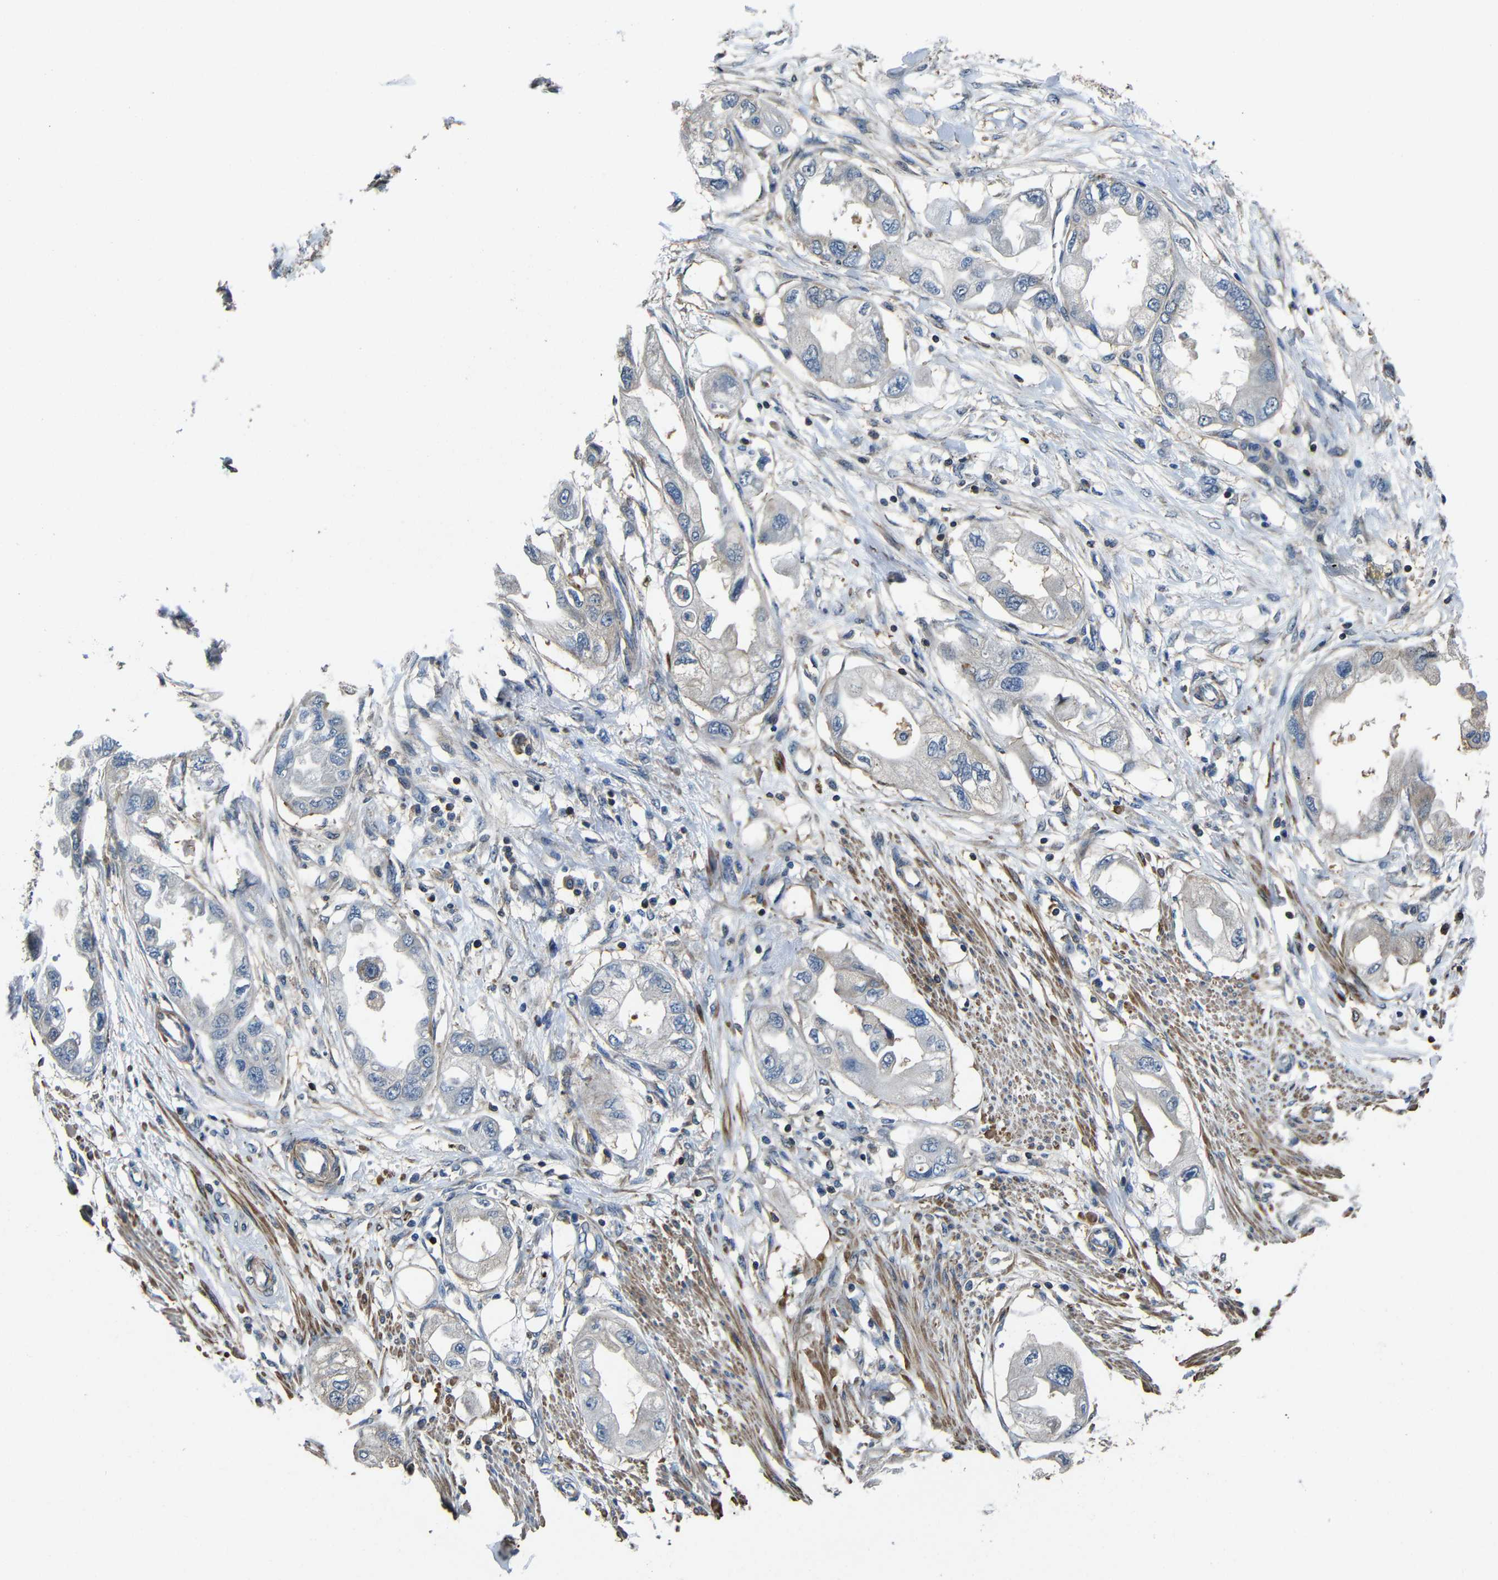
{"staining": {"intensity": "weak", "quantity": "<25%", "location": "cytoplasmic/membranous"}, "tissue": "endometrial cancer", "cell_type": "Tumor cells", "image_type": "cancer", "snomed": [{"axis": "morphology", "description": "Adenocarcinoma, NOS"}, {"axis": "topography", "description": "Endometrium"}], "caption": "Immunohistochemistry (IHC) photomicrograph of neoplastic tissue: adenocarcinoma (endometrial) stained with DAB (3,3'-diaminobenzidine) demonstrates no significant protein staining in tumor cells.", "gene": "GDI1", "patient": {"sex": "female", "age": 67}}